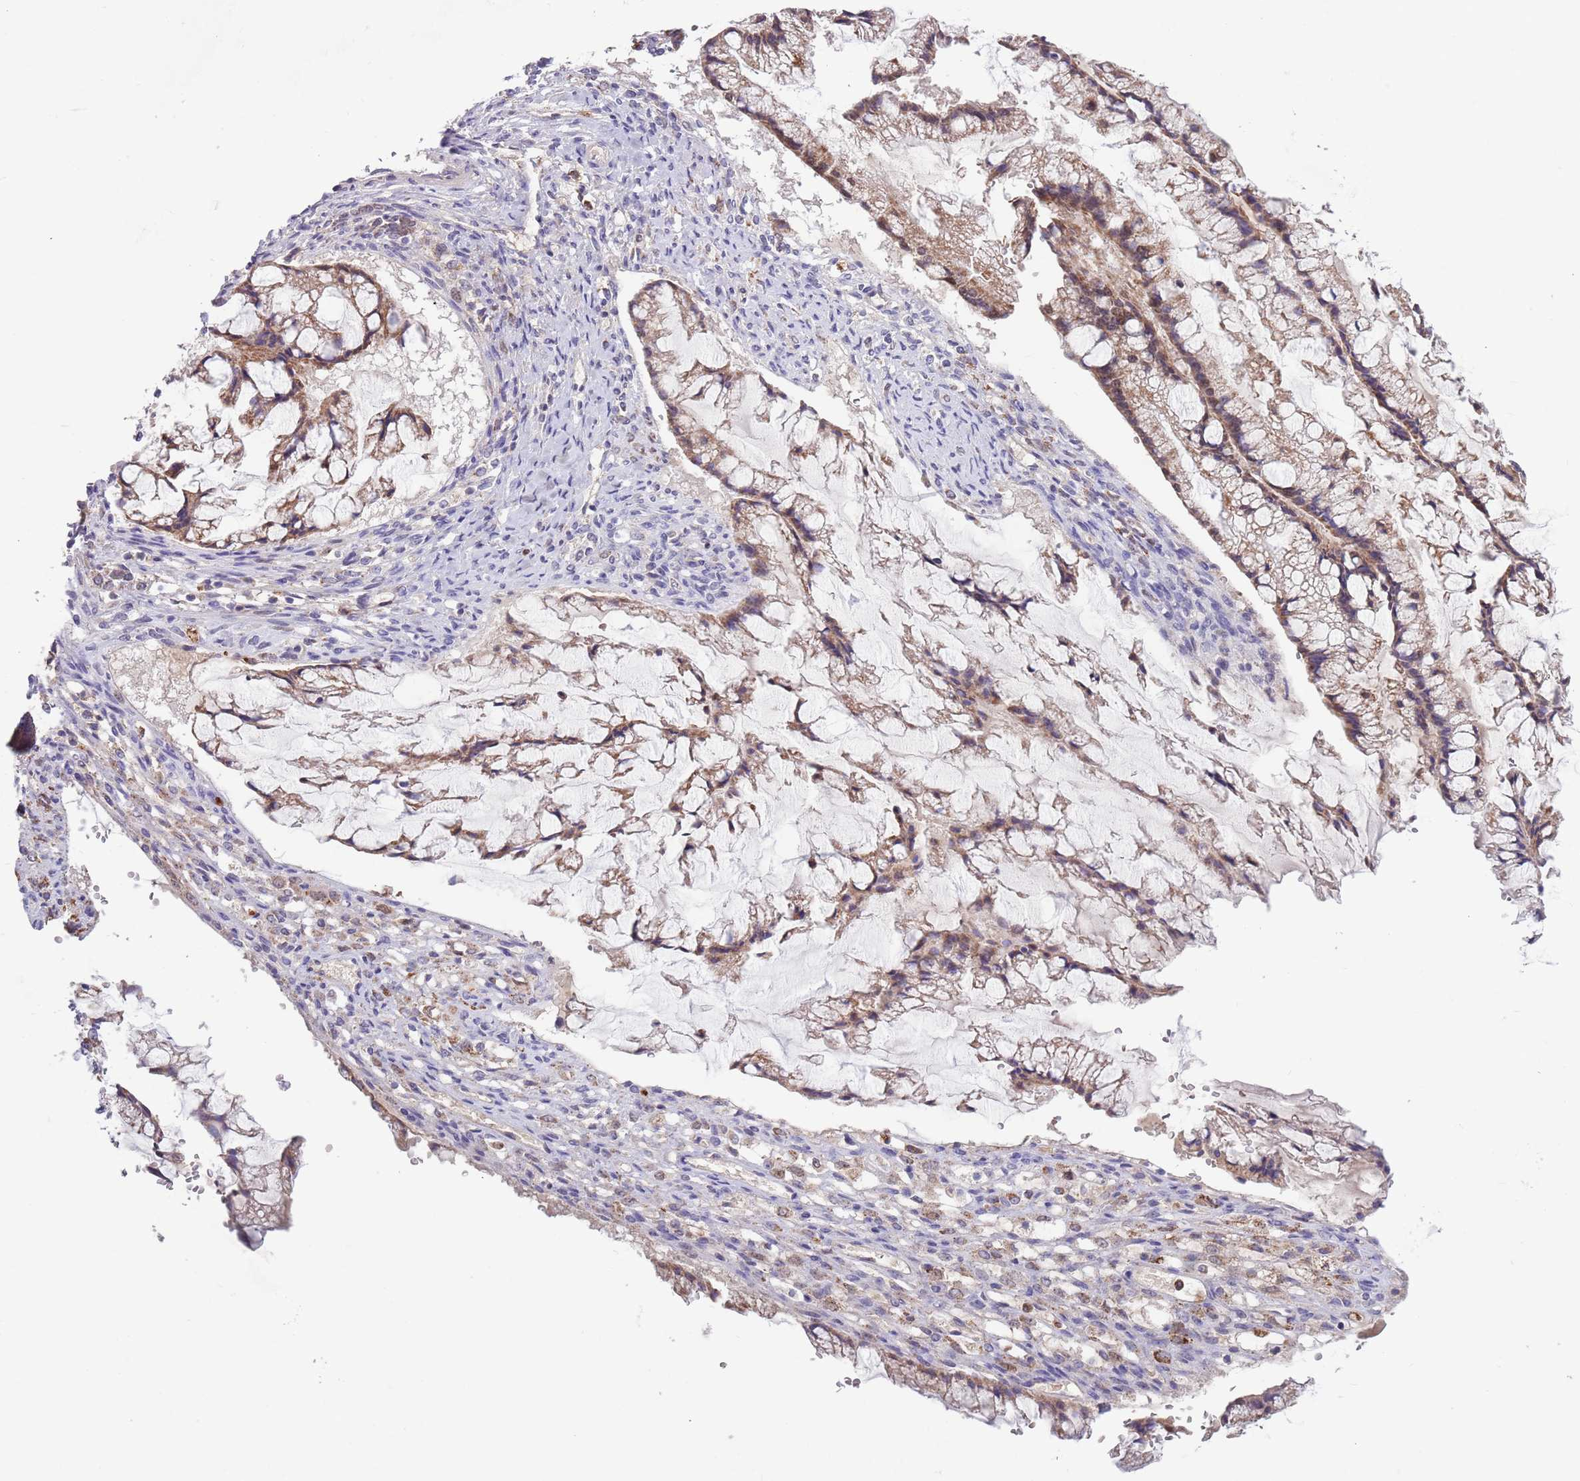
{"staining": {"intensity": "moderate", "quantity": ">75%", "location": "cytoplasmic/membranous"}, "tissue": "ovarian cancer", "cell_type": "Tumor cells", "image_type": "cancer", "snomed": [{"axis": "morphology", "description": "Cystadenocarcinoma, mucinous, NOS"}, {"axis": "topography", "description": "Ovary"}], "caption": "High-power microscopy captured an immunohistochemistry (IHC) micrograph of mucinous cystadenocarcinoma (ovarian), revealing moderate cytoplasmic/membranous expression in approximately >75% of tumor cells. (DAB (3,3'-diaminobenzidine) = brown stain, brightfield microscopy at high magnification).", "gene": "DDT", "patient": {"sex": "female", "age": 73}}